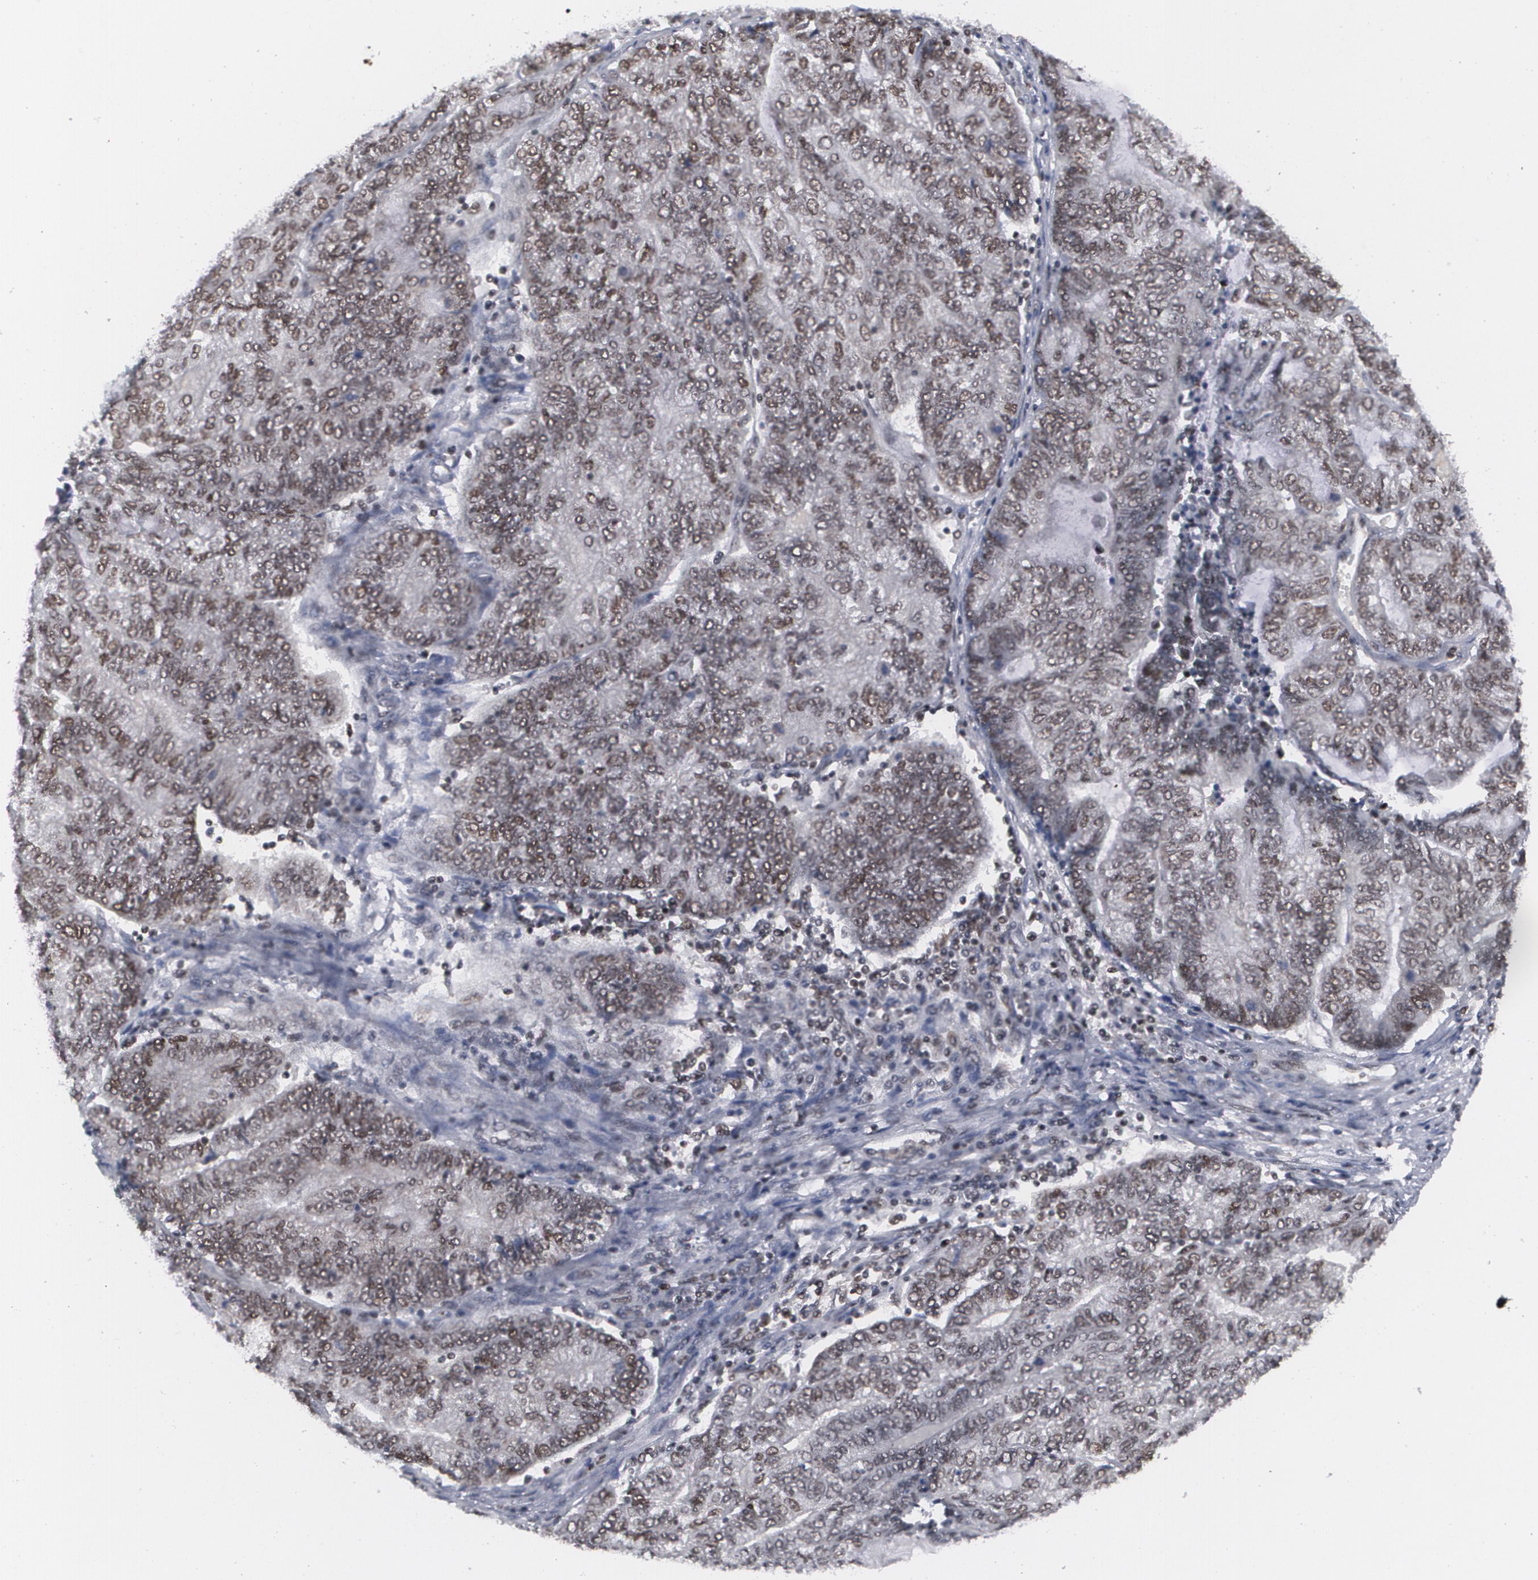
{"staining": {"intensity": "weak", "quantity": "25%-75%", "location": "nuclear"}, "tissue": "endometrial cancer", "cell_type": "Tumor cells", "image_type": "cancer", "snomed": [{"axis": "morphology", "description": "Adenocarcinoma, NOS"}, {"axis": "topography", "description": "Uterus"}, {"axis": "topography", "description": "Endometrium"}], "caption": "Endometrial cancer stained for a protein displays weak nuclear positivity in tumor cells. (IHC, brightfield microscopy, high magnification).", "gene": "MCL1", "patient": {"sex": "female", "age": 70}}